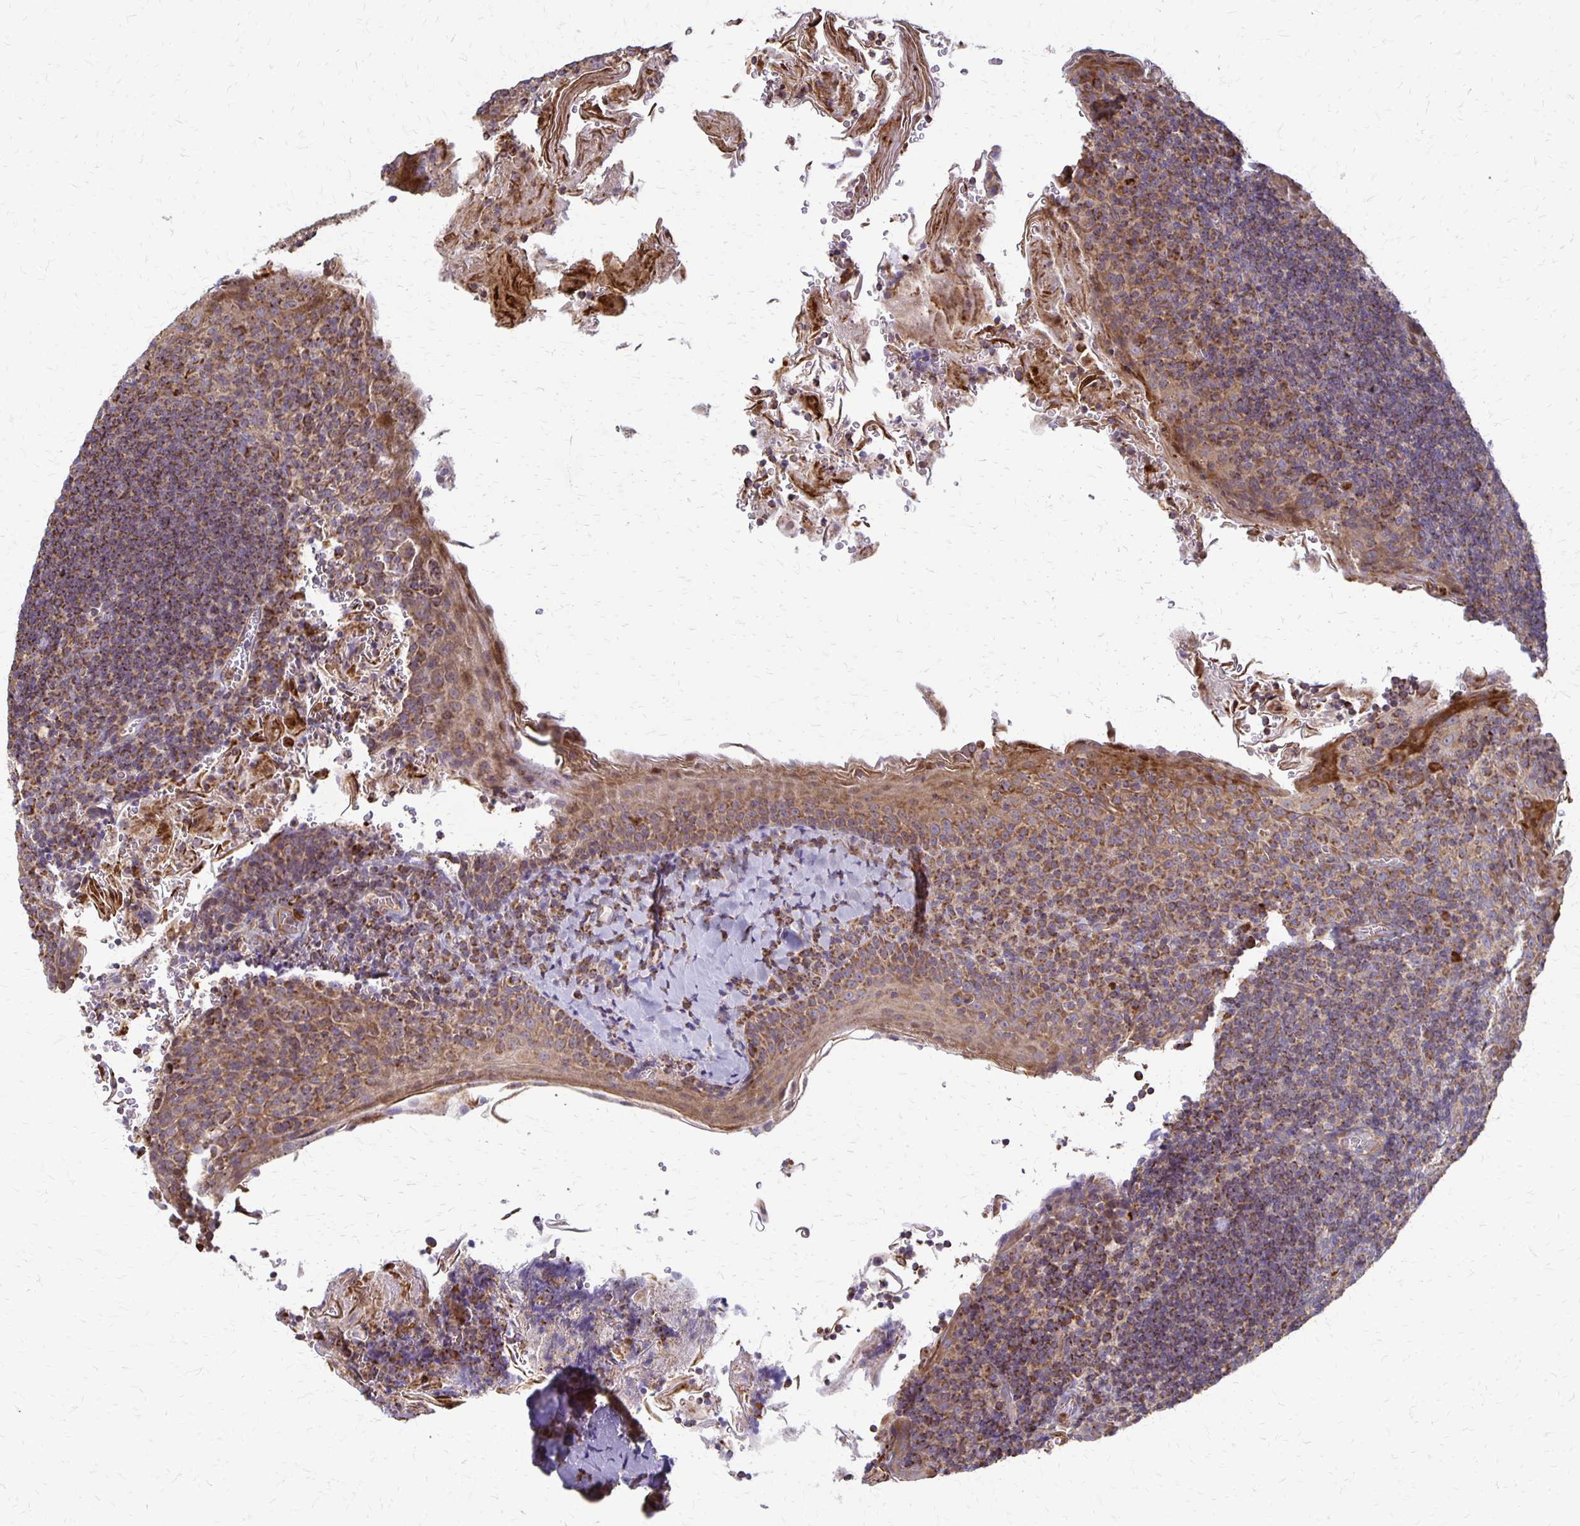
{"staining": {"intensity": "weak", "quantity": "<25%", "location": "cytoplasmic/membranous"}, "tissue": "tonsil", "cell_type": "Germinal center cells", "image_type": "normal", "snomed": [{"axis": "morphology", "description": "Normal tissue, NOS"}, {"axis": "topography", "description": "Tonsil"}], "caption": "Immunohistochemistry photomicrograph of benign tonsil: human tonsil stained with DAB (3,3'-diaminobenzidine) exhibits no significant protein expression in germinal center cells. The staining is performed using DAB (3,3'-diaminobenzidine) brown chromogen with nuclei counter-stained in using hematoxylin.", "gene": "EIF4EBP2", "patient": {"sex": "male", "age": 27}}